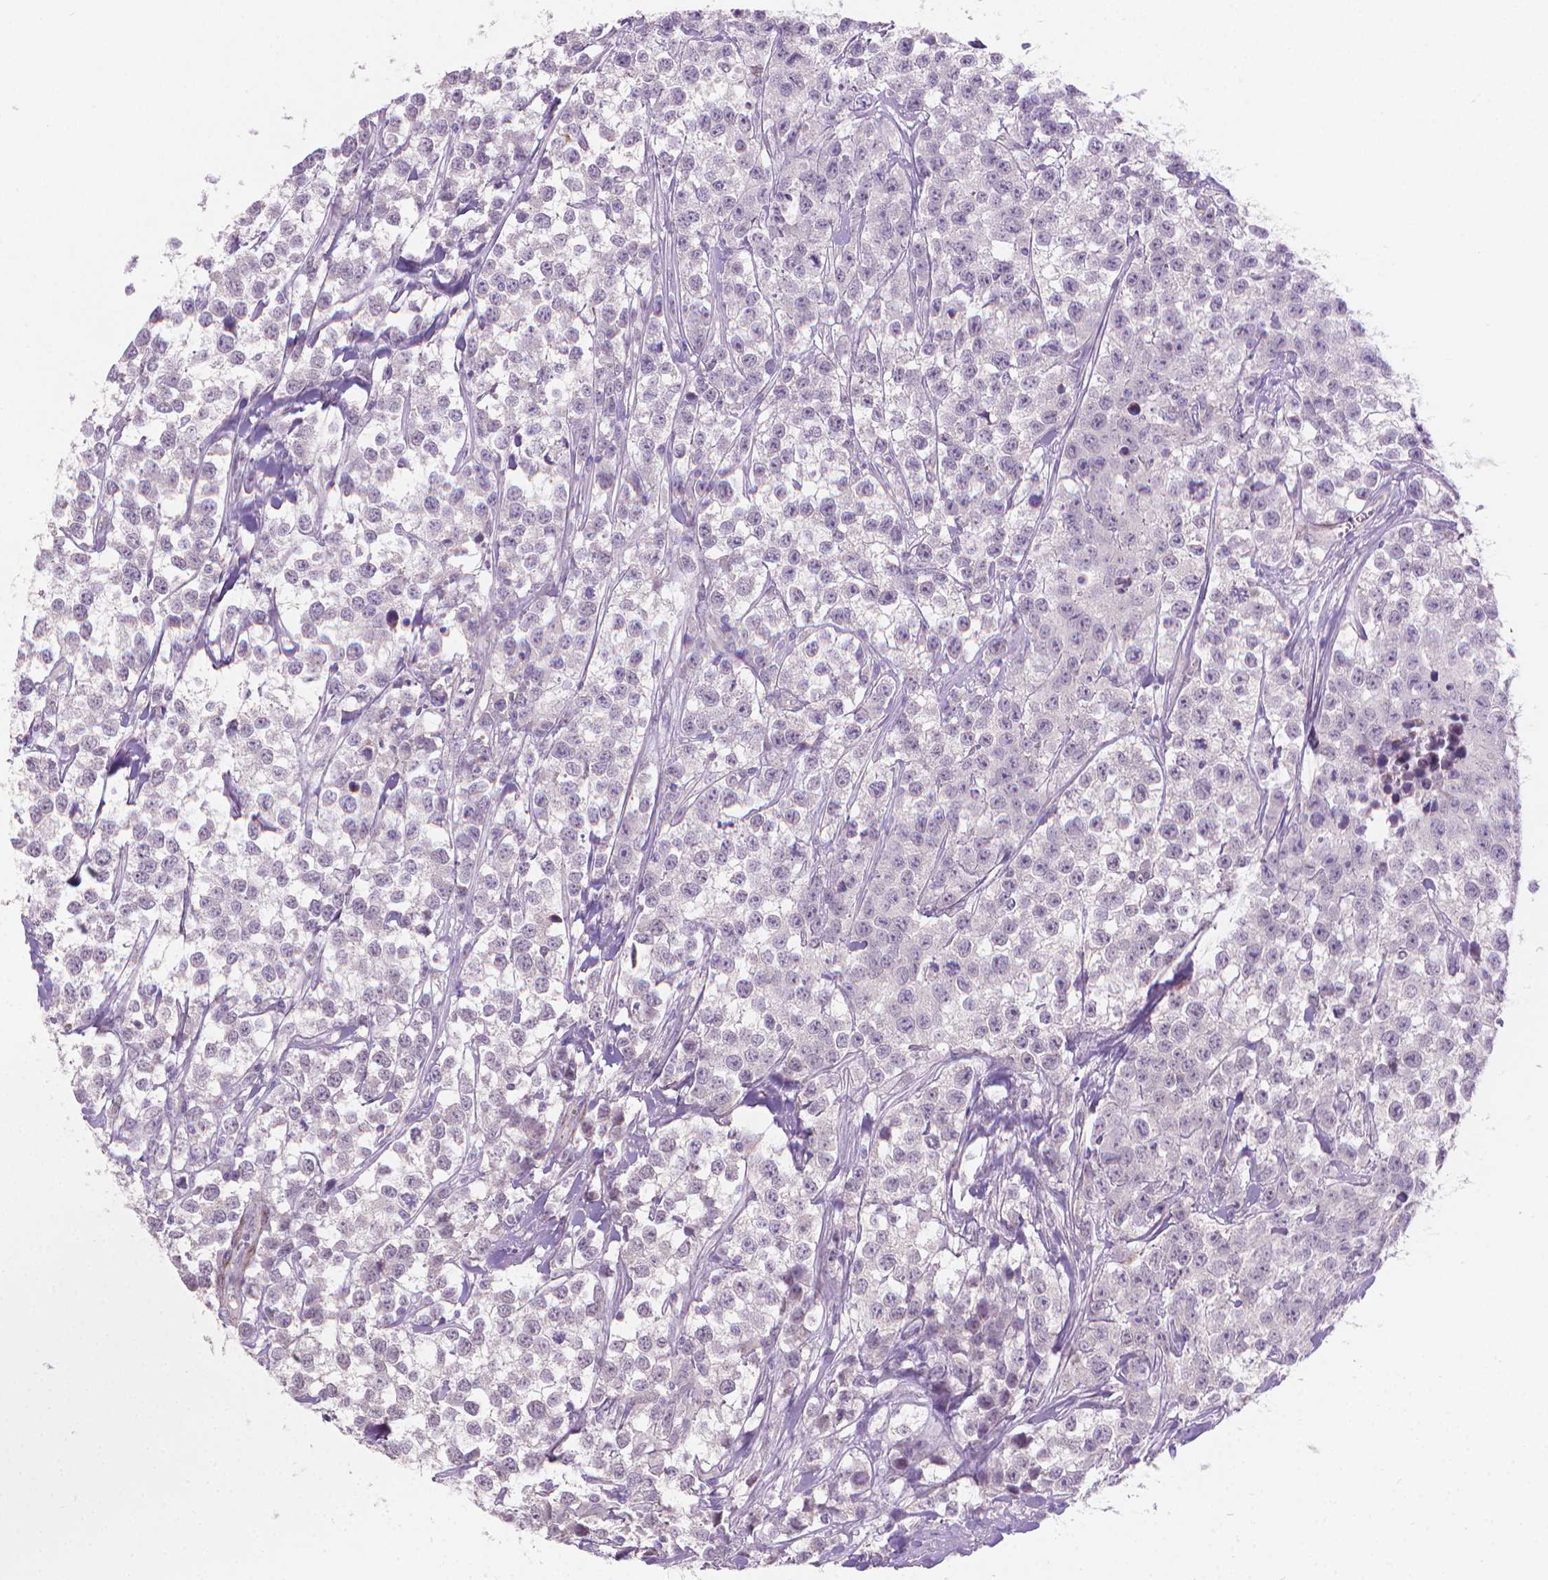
{"staining": {"intensity": "negative", "quantity": "none", "location": "none"}, "tissue": "testis cancer", "cell_type": "Tumor cells", "image_type": "cancer", "snomed": [{"axis": "morphology", "description": "Seminoma, NOS"}, {"axis": "topography", "description": "Testis"}], "caption": "Seminoma (testis) was stained to show a protein in brown. There is no significant expression in tumor cells.", "gene": "GSDMA", "patient": {"sex": "male", "age": 59}}